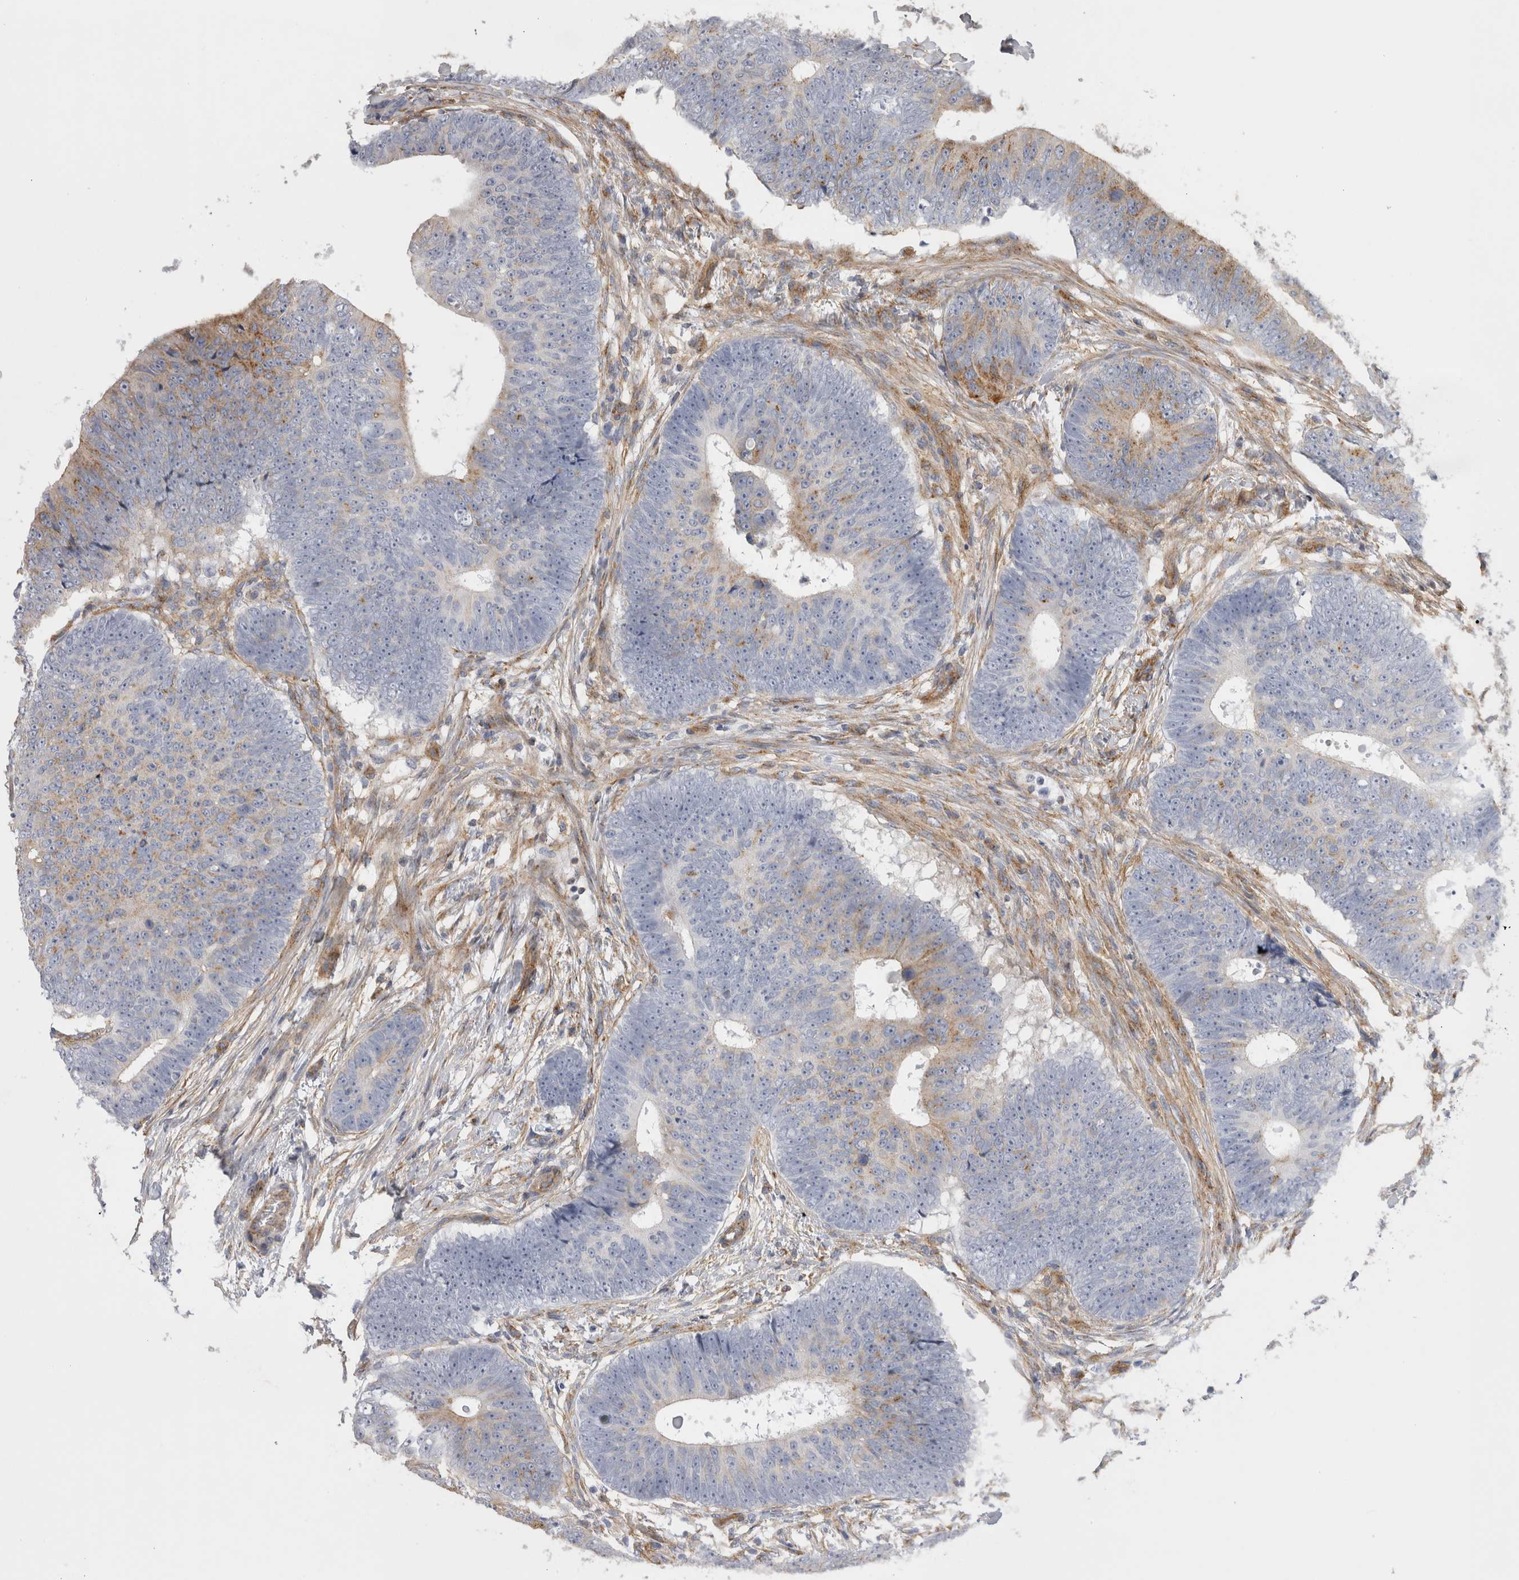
{"staining": {"intensity": "moderate", "quantity": "25%-75%", "location": "cytoplasmic/membranous"}, "tissue": "colorectal cancer", "cell_type": "Tumor cells", "image_type": "cancer", "snomed": [{"axis": "morphology", "description": "Adenocarcinoma, NOS"}, {"axis": "topography", "description": "Colon"}], "caption": "Immunohistochemical staining of colorectal cancer (adenocarcinoma) reveals medium levels of moderate cytoplasmic/membranous protein expression in about 25%-75% of tumor cells.", "gene": "ATXN3", "patient": {"sex": "male", "age": 56}}